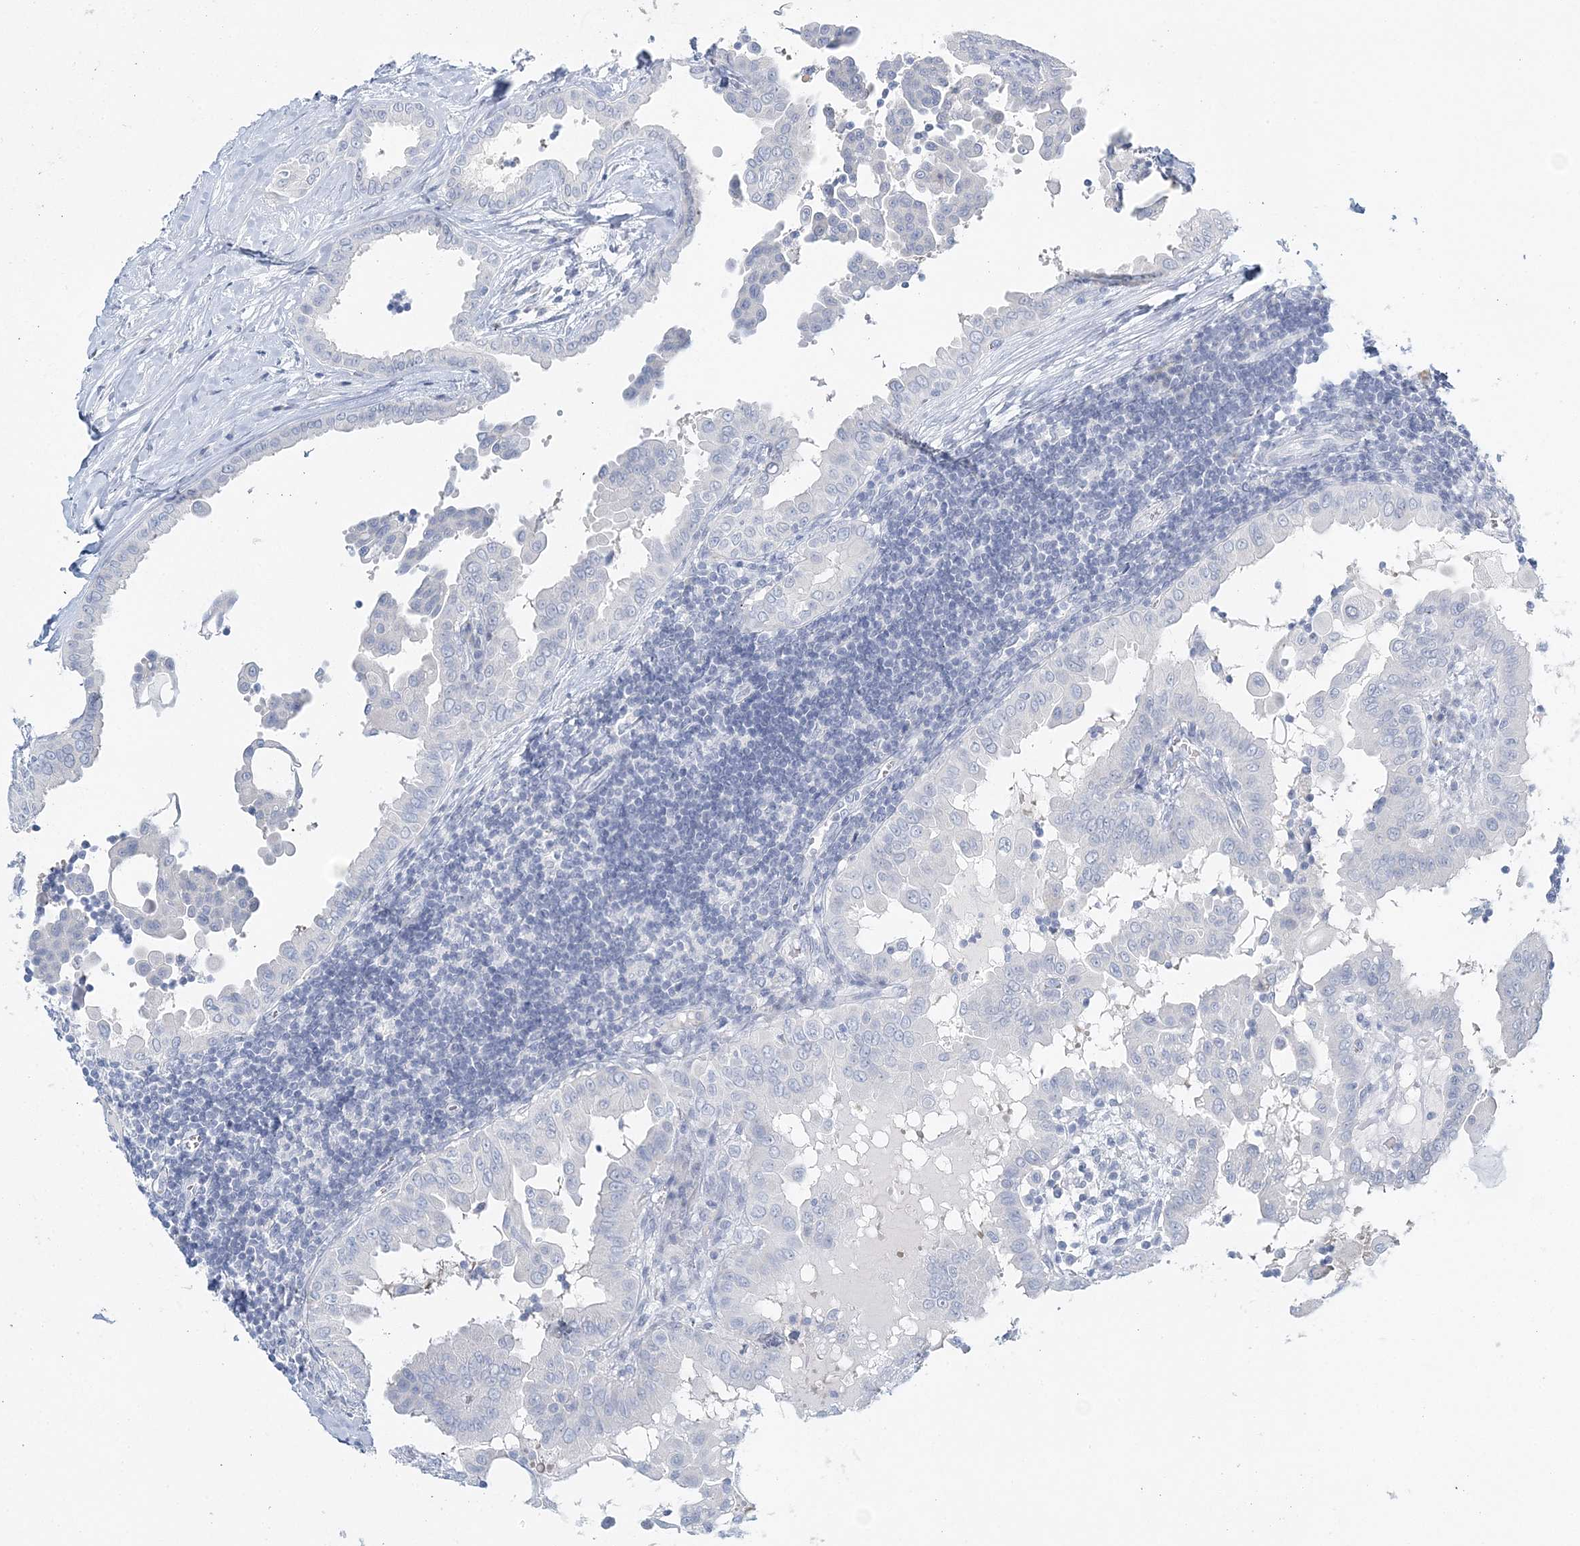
{"staining": {"intensity": "negative", "quantity": "none", "location": "none"}, "tissue": "thyroid cancer", "cell_type": "Tumor cells", "image_type": "cancer", "snomed": [{"axis": "morphology", "description": "Papillary adenocarcinoma, NOS"}, {"axis": "topography", "description": "Thyroid gland"}], "caption": "This is an IHC micrograph of thyroid cancer (papillary adenocarcinoma). There is no expression in tumor cells.", "gene": "VILL", "patient": {"sex": "male", "age": 33}}